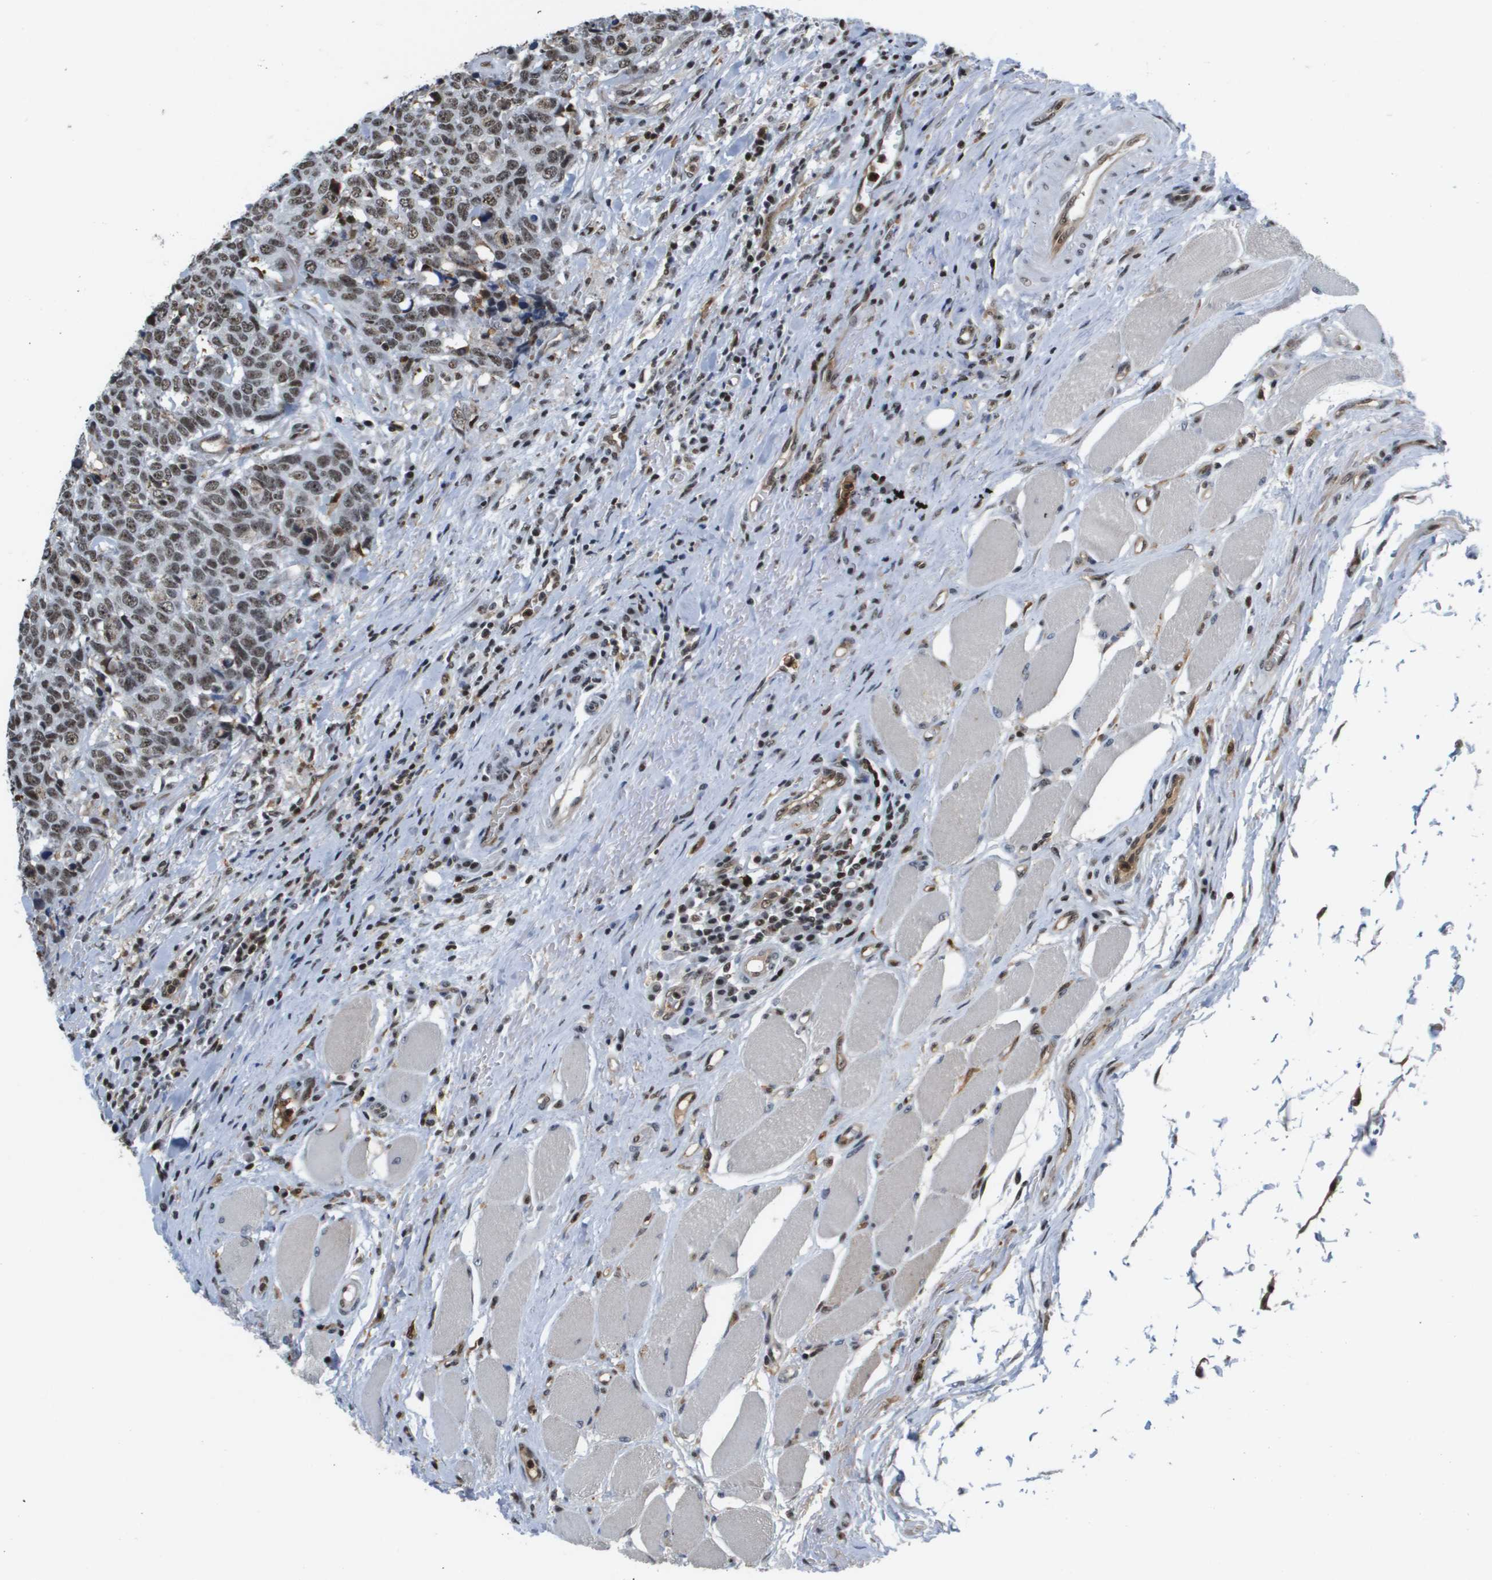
{"staining": {"intensity": "moderate", "quantity": ">75%", "location": "nuclear"}, "tissue": "head and neck cancer", "cell_type": "Tumor cells", "image_type": "cancer", "snomed": [{"axis": "morphology", "description": "Squamous cell carcinoma, NOS"}, {"axis": "topography", "description": "Head-Neck"}], "caption": "Moderate nuclear expression is present in approximately >75% of tumor cells in head and neck squamous cell carcinoma. (Brightfield microscopy of DAB IHC at high magnification).", "gene": "EP400", "patient": {"sex": "male", "age": 66}}